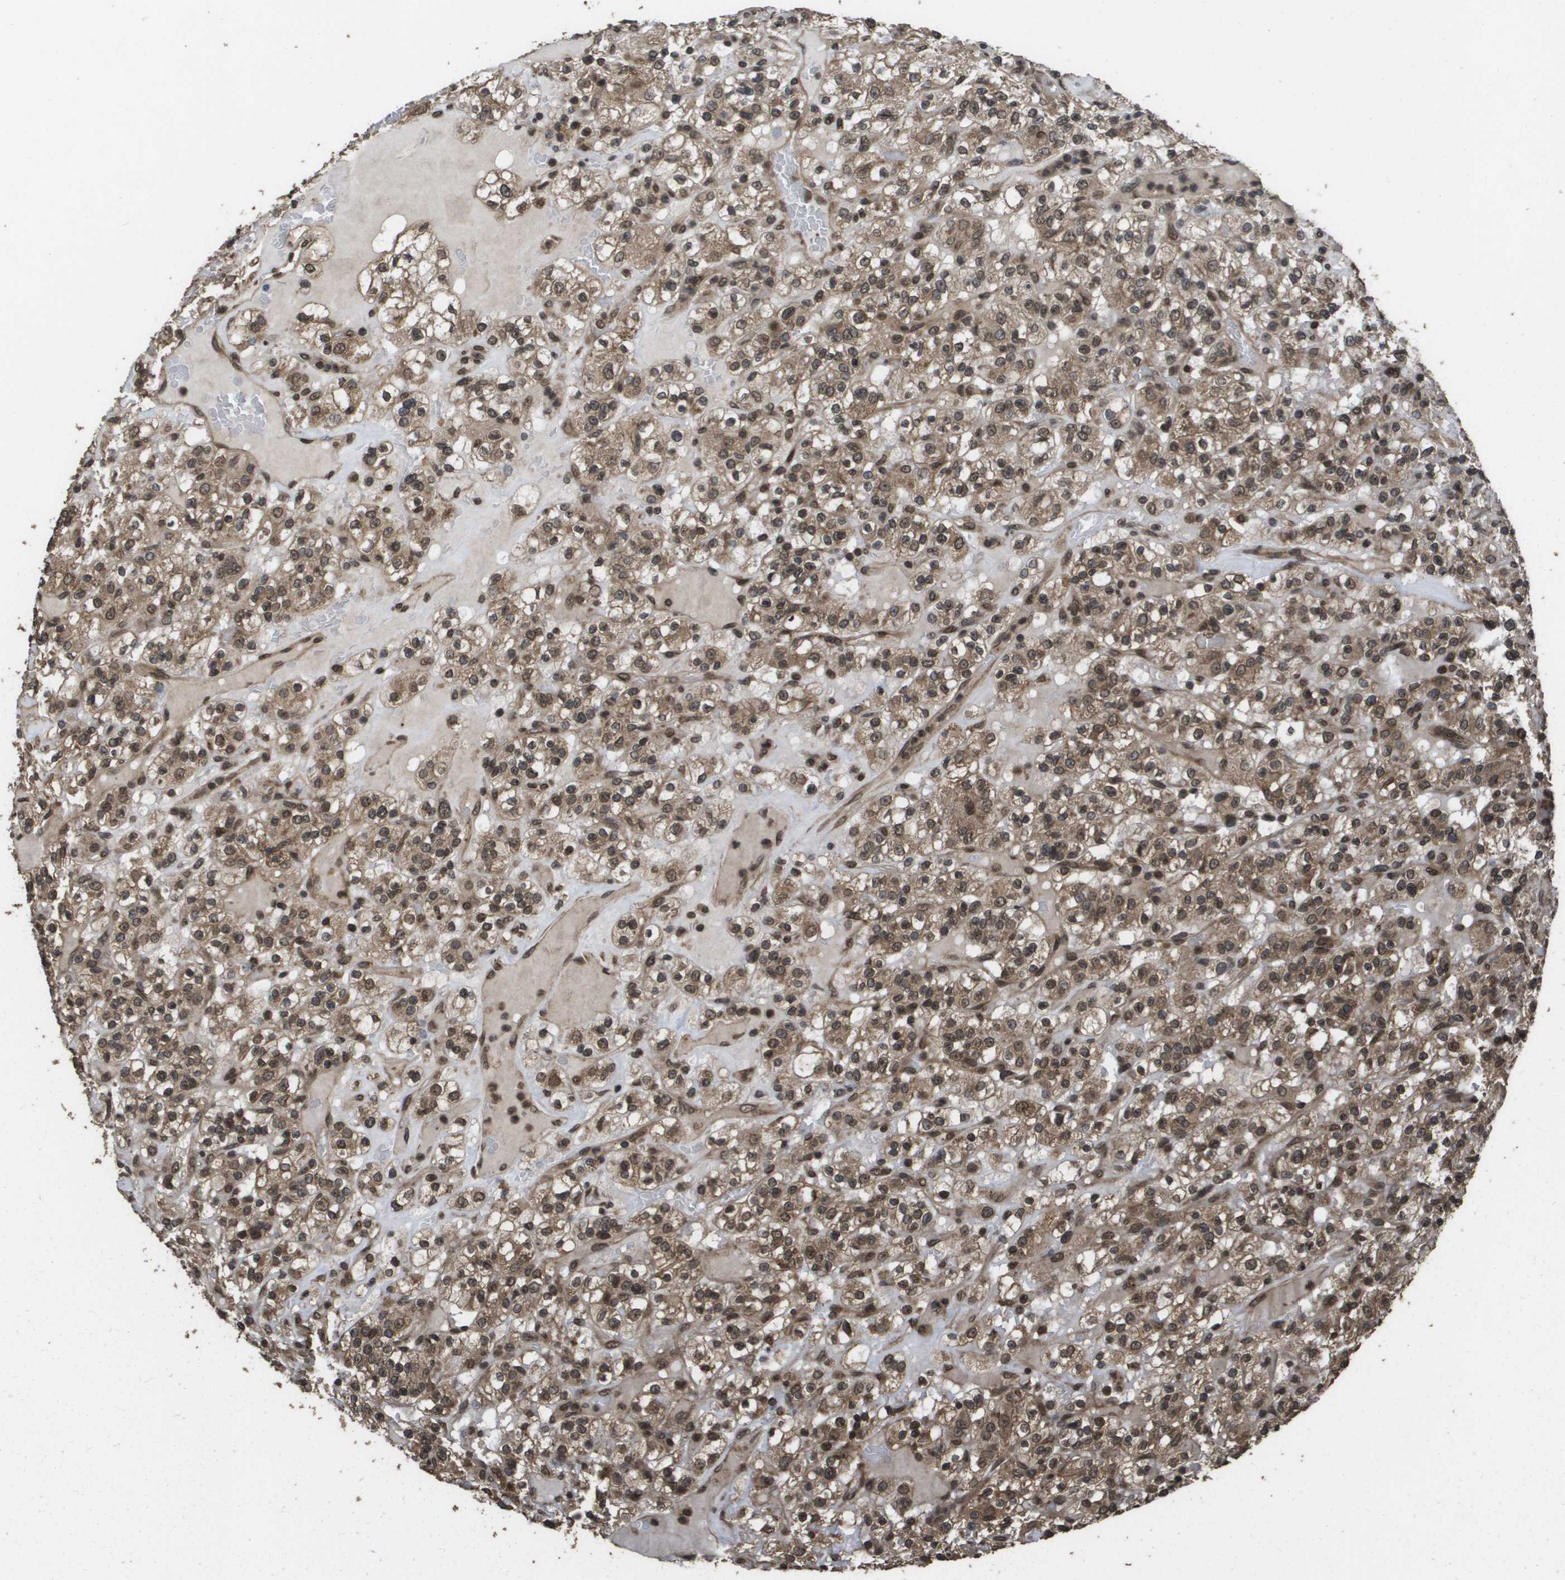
{"staining": {"intensity": "moderate", "quantity": ">75%", "location": "cytoplasmic/membranous,nuclear"}, "tissue": "renal cancer", "cell_type": "Tumor cells", "image_type": "cancer", "snomed": [{"axis": "morphology", "description": "Normal tissue, NOS"}, {"axis": "morphology", "description": "Adenocarcinoma, NOS"}, {"axis": "topography", "description": "Kidney"}], "caption": "Tumor cells reveal medium levels of moderate cytoplasmic/membranous and nuclear positivity in approximately >75% of cells in renal adenocarcinoma. Using DAB (brown) and hematoxylin (blue) stains, captured at high magnification using brightfield microscopy.", "gene": "AXIN2", "patient": {"sex": "female", "age": 72}}